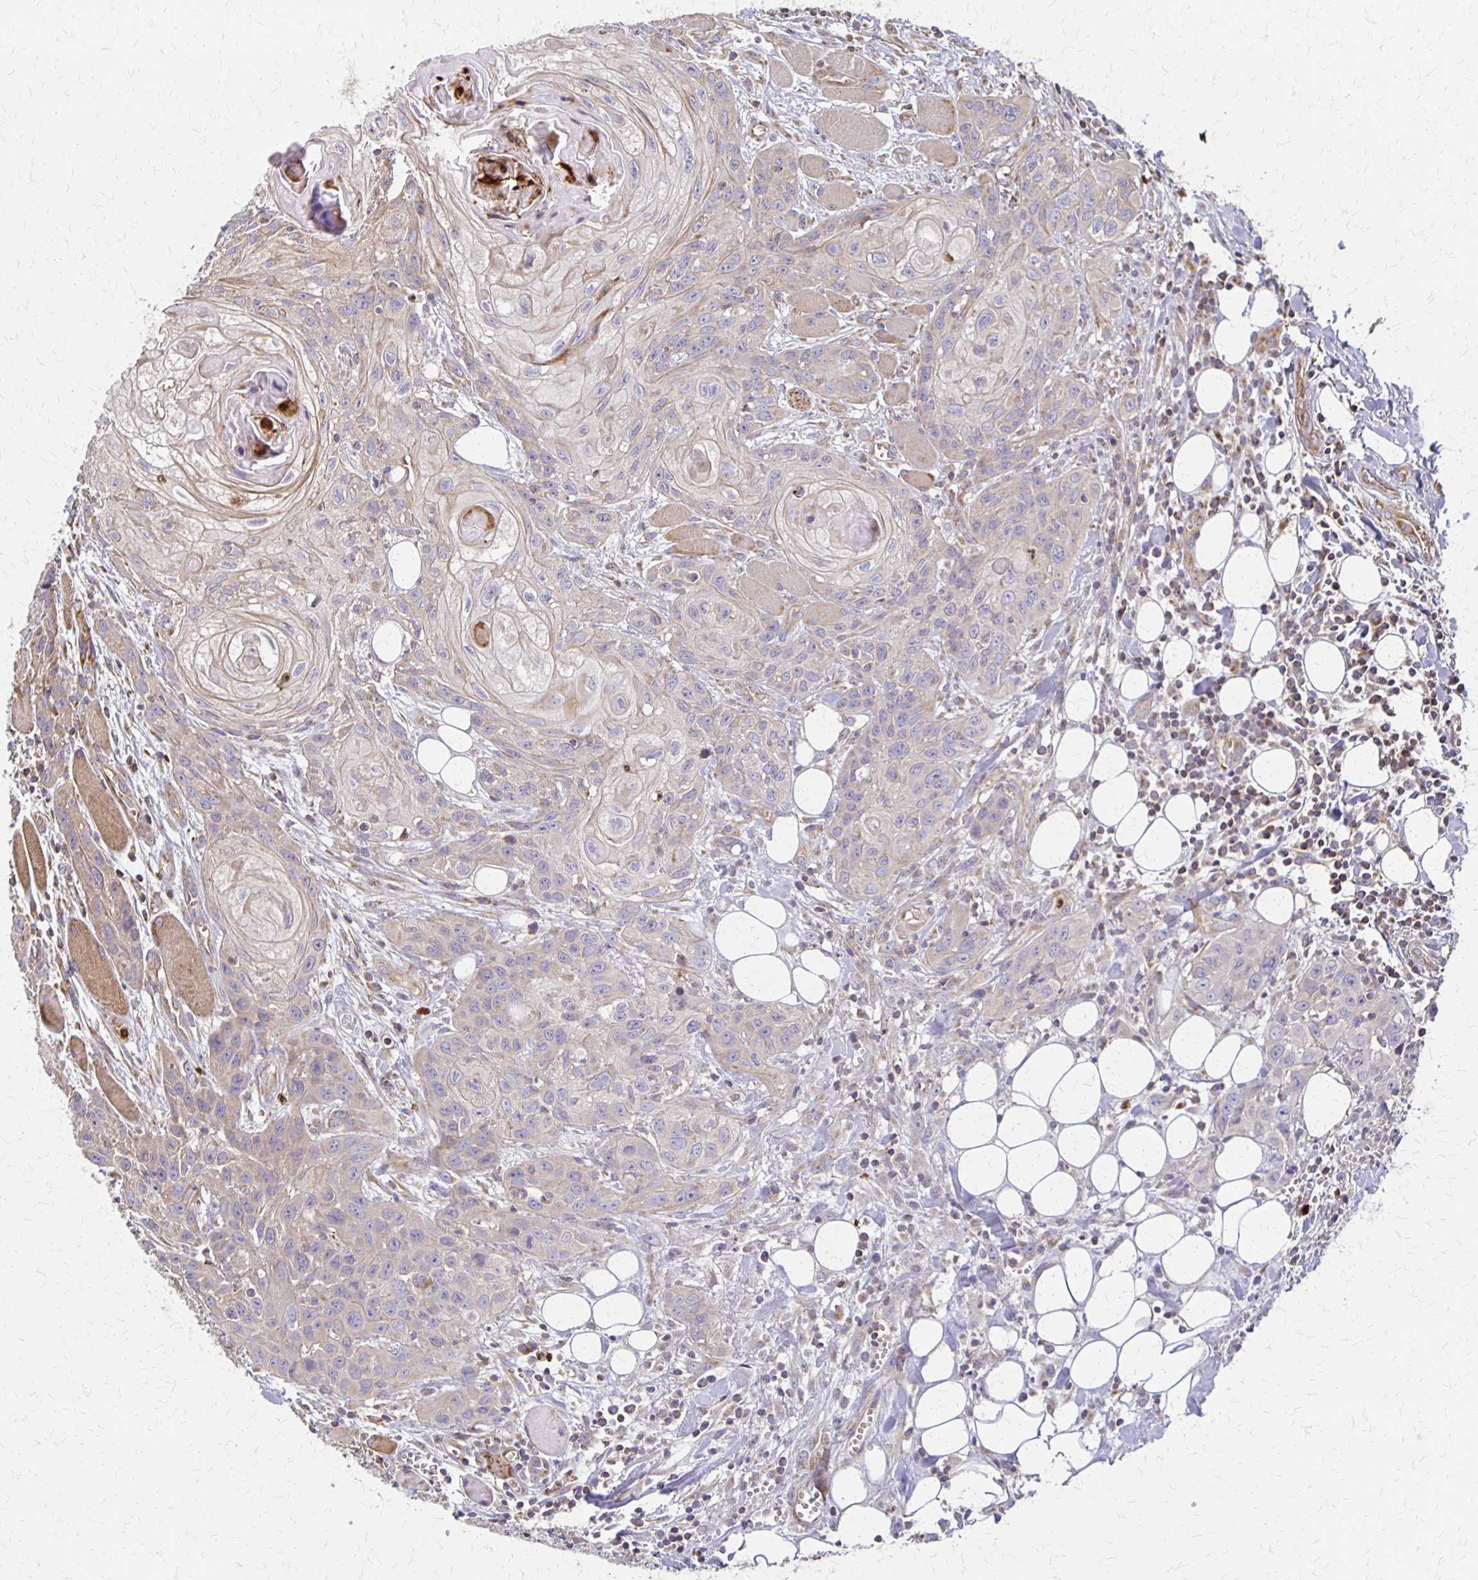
{"staining": {"intensity": "weak", "quantity": "<25%", "location": "cytoplasmic/membranous"}, "tissue": "head and neck cancer", "cell_type": "Tumor cells", "image_type": "cancer", "snomed": [{"axis": "morphology", "description": "Squamous cell carcinoma, NOS"}, {"axis": "topography", "description": "Oral tissue"}, {"axis": "topography", "description": "Head-Neck"}], "caption": "High magnification brightfield microscopy of head and neck cancer (squamous cell carcinoma) stained with DAB (brown) and counterstained with hematoxylin (blue): tumor cells show no significant positivity.", "gene": "EIF4EBP2", "patient": {"sex": "male", "age": 58}}